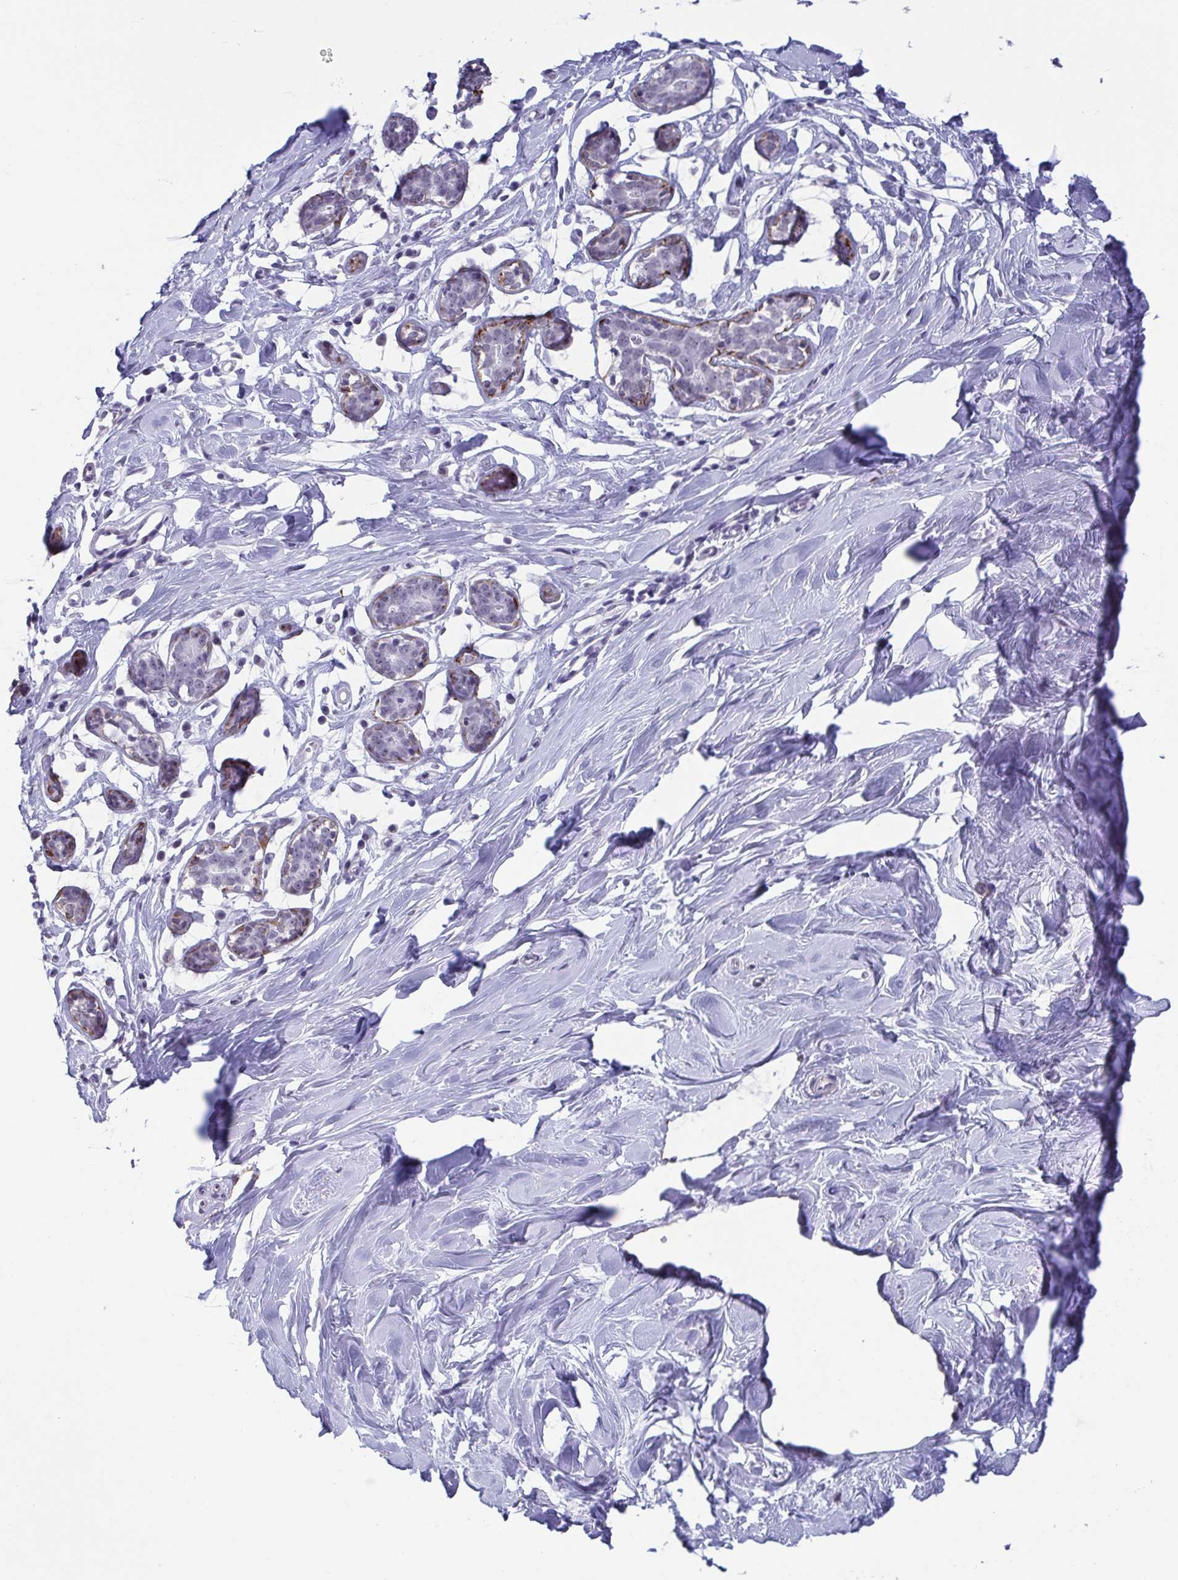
{"staining": {"intensity": "negative", "quantity": "none", "location": "none"}, "tissue": "breast", "cell_type": "Adipocytes", "image_type": "normal", "snomed": [{"axis": "morphology", "description": "Normal tissue, NOS"}, {"axis": "topography", "description": "Breast"}], "caption": "IHC micrograph of benign breast stained for a protein (brown), which shows no staining in adipocytes.", "gene": "TMEM92", "patient": {"sex": "female", "age": 27}}